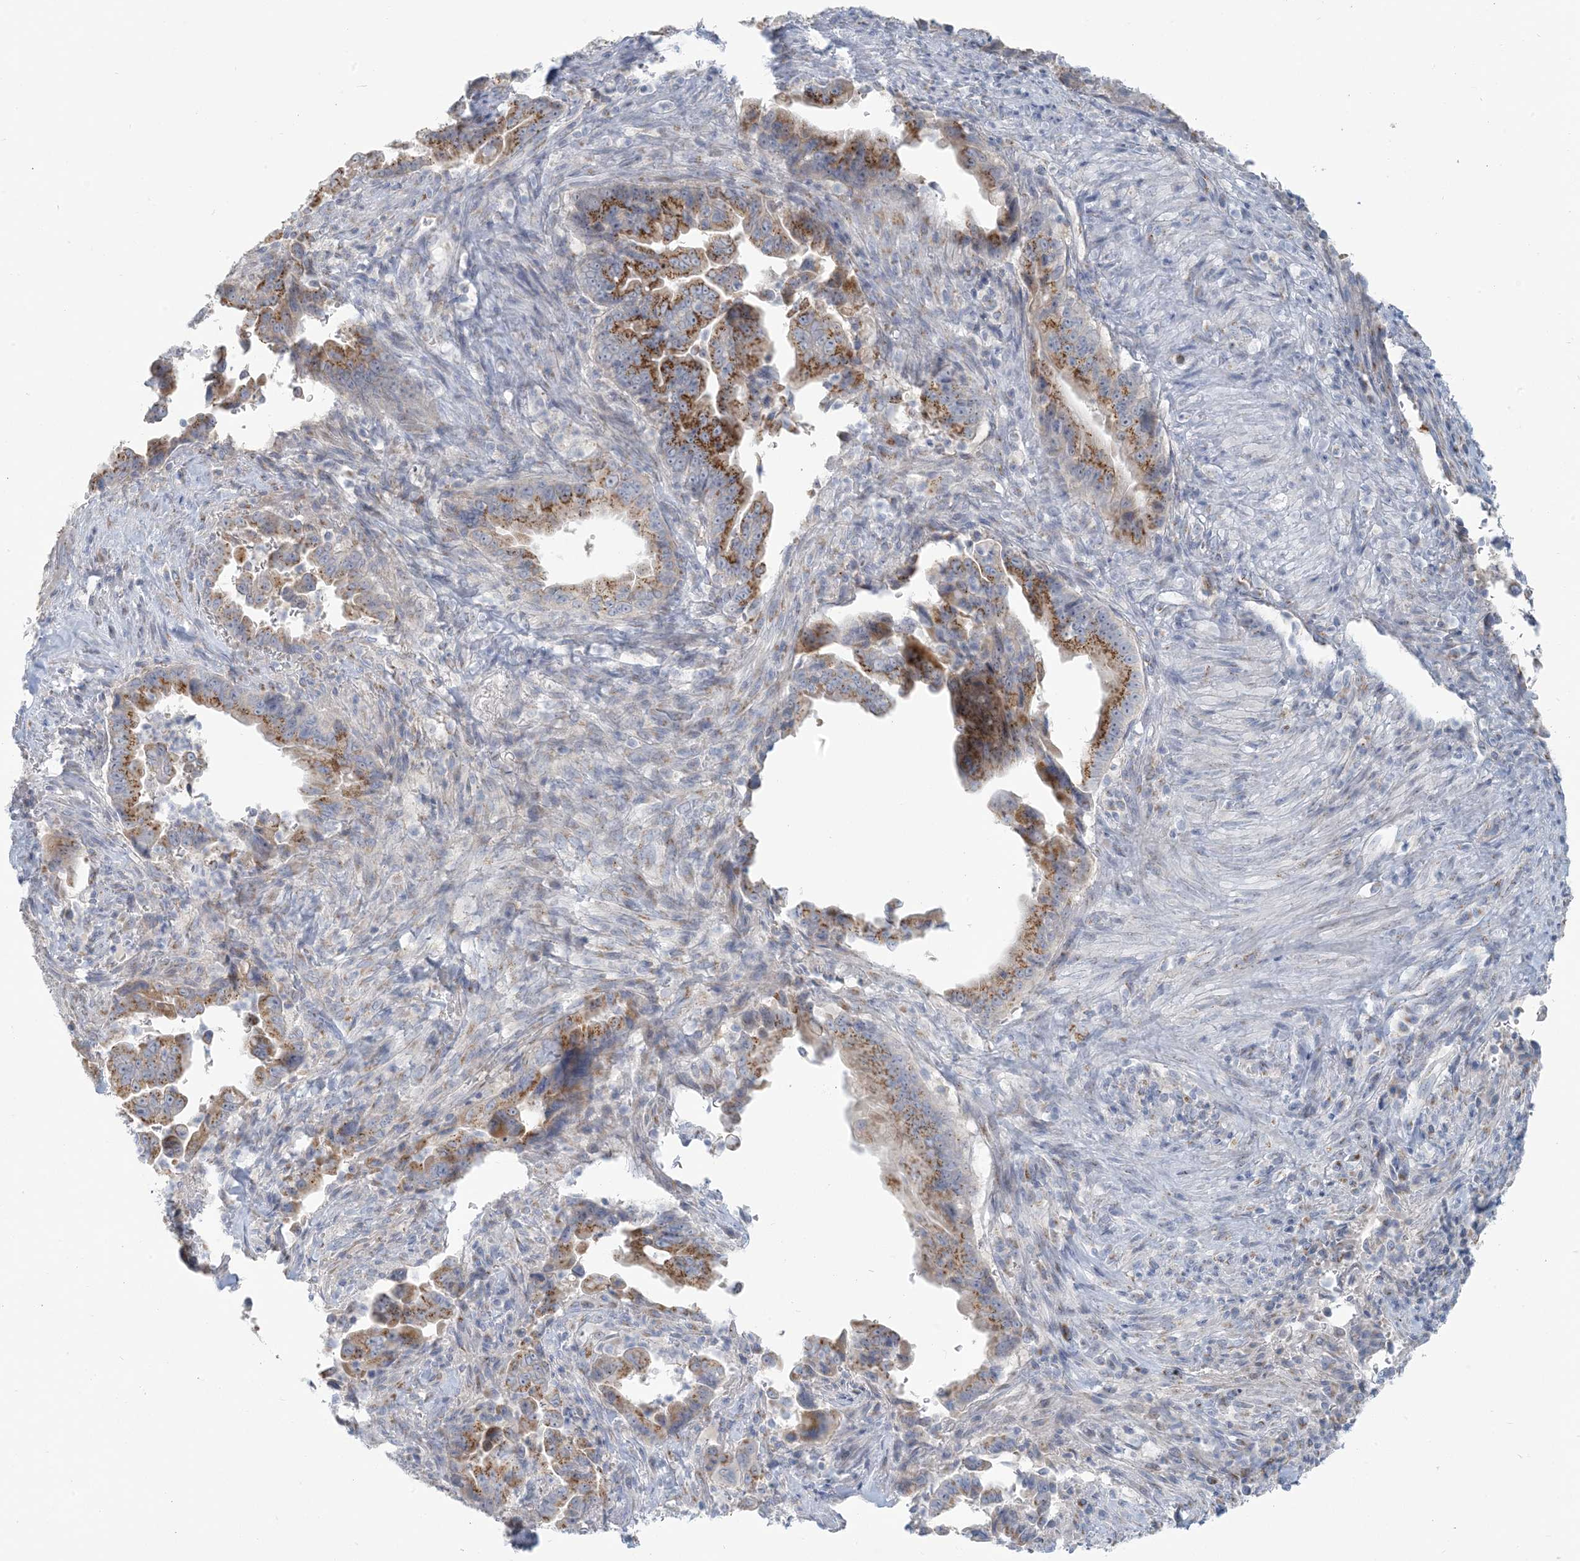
{"staining": {"intensity": "moderate", "quantity": ">75%", "location": "cytoplasmic/membranous"}, "tissue": "pancreatic cancer", "cell_type": "Tumor cells", "image_type": "cancer", "snomed": [{"axis": "morphology", "description": "Adenocarcinoma, NOS"}, {"axis": "topography", "description": "Pancreas"}], "caption": "DAB immunohistochemical staining of human adenocarcinoma (pancreatic) reveals moderate cytoplasmic/membranous protein positivity in about >75% of tumor cells.", "gene": "SCML1", "patient": {"sex": "male", "age": 70}}